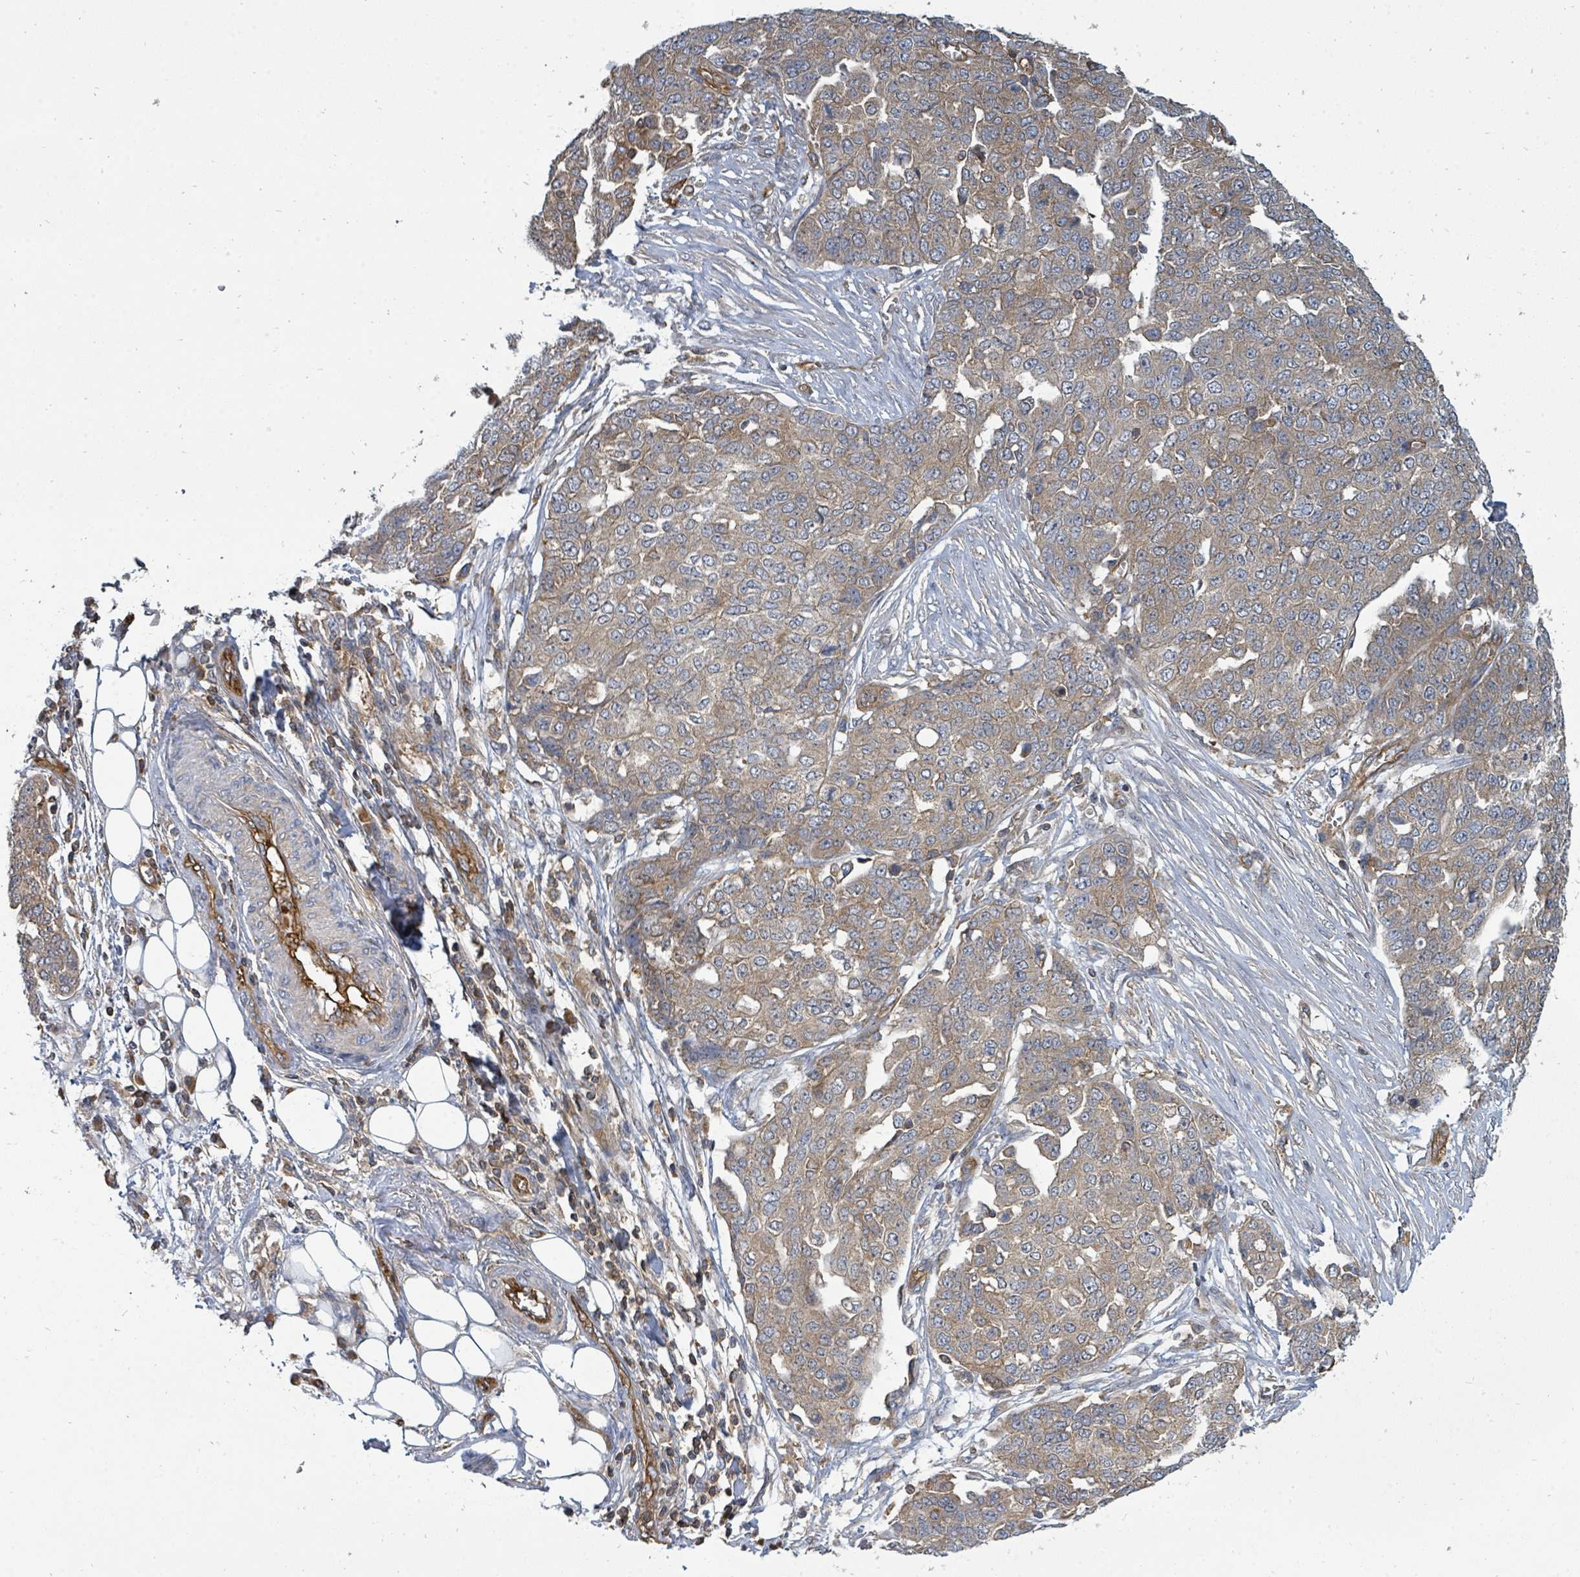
{"staining": {"intensity": "weak", "quantity": ">75%", "location": "cytoplasmic/membranous"}, "tissue": "ovarian cancer", "cell_type": "Tumor cells", "image_type": "cancer", "snomed": [{"axis": "morphology", "description": "Cystadenocarcinoma, serous, NOS"}, {"axis": "topography", "description": "Soft tissue"}, {"axis": "topography", "description": "Ovary"}], "caption": "The histopathology image reveals staining of ovarian serous cystadenocarcinoma, revealing weak cytoplasmic/membranous protein staining (brown color) within tumor cells.", "gene": "BOLA2B", "patient": {"sex": "female", "age": 57}}